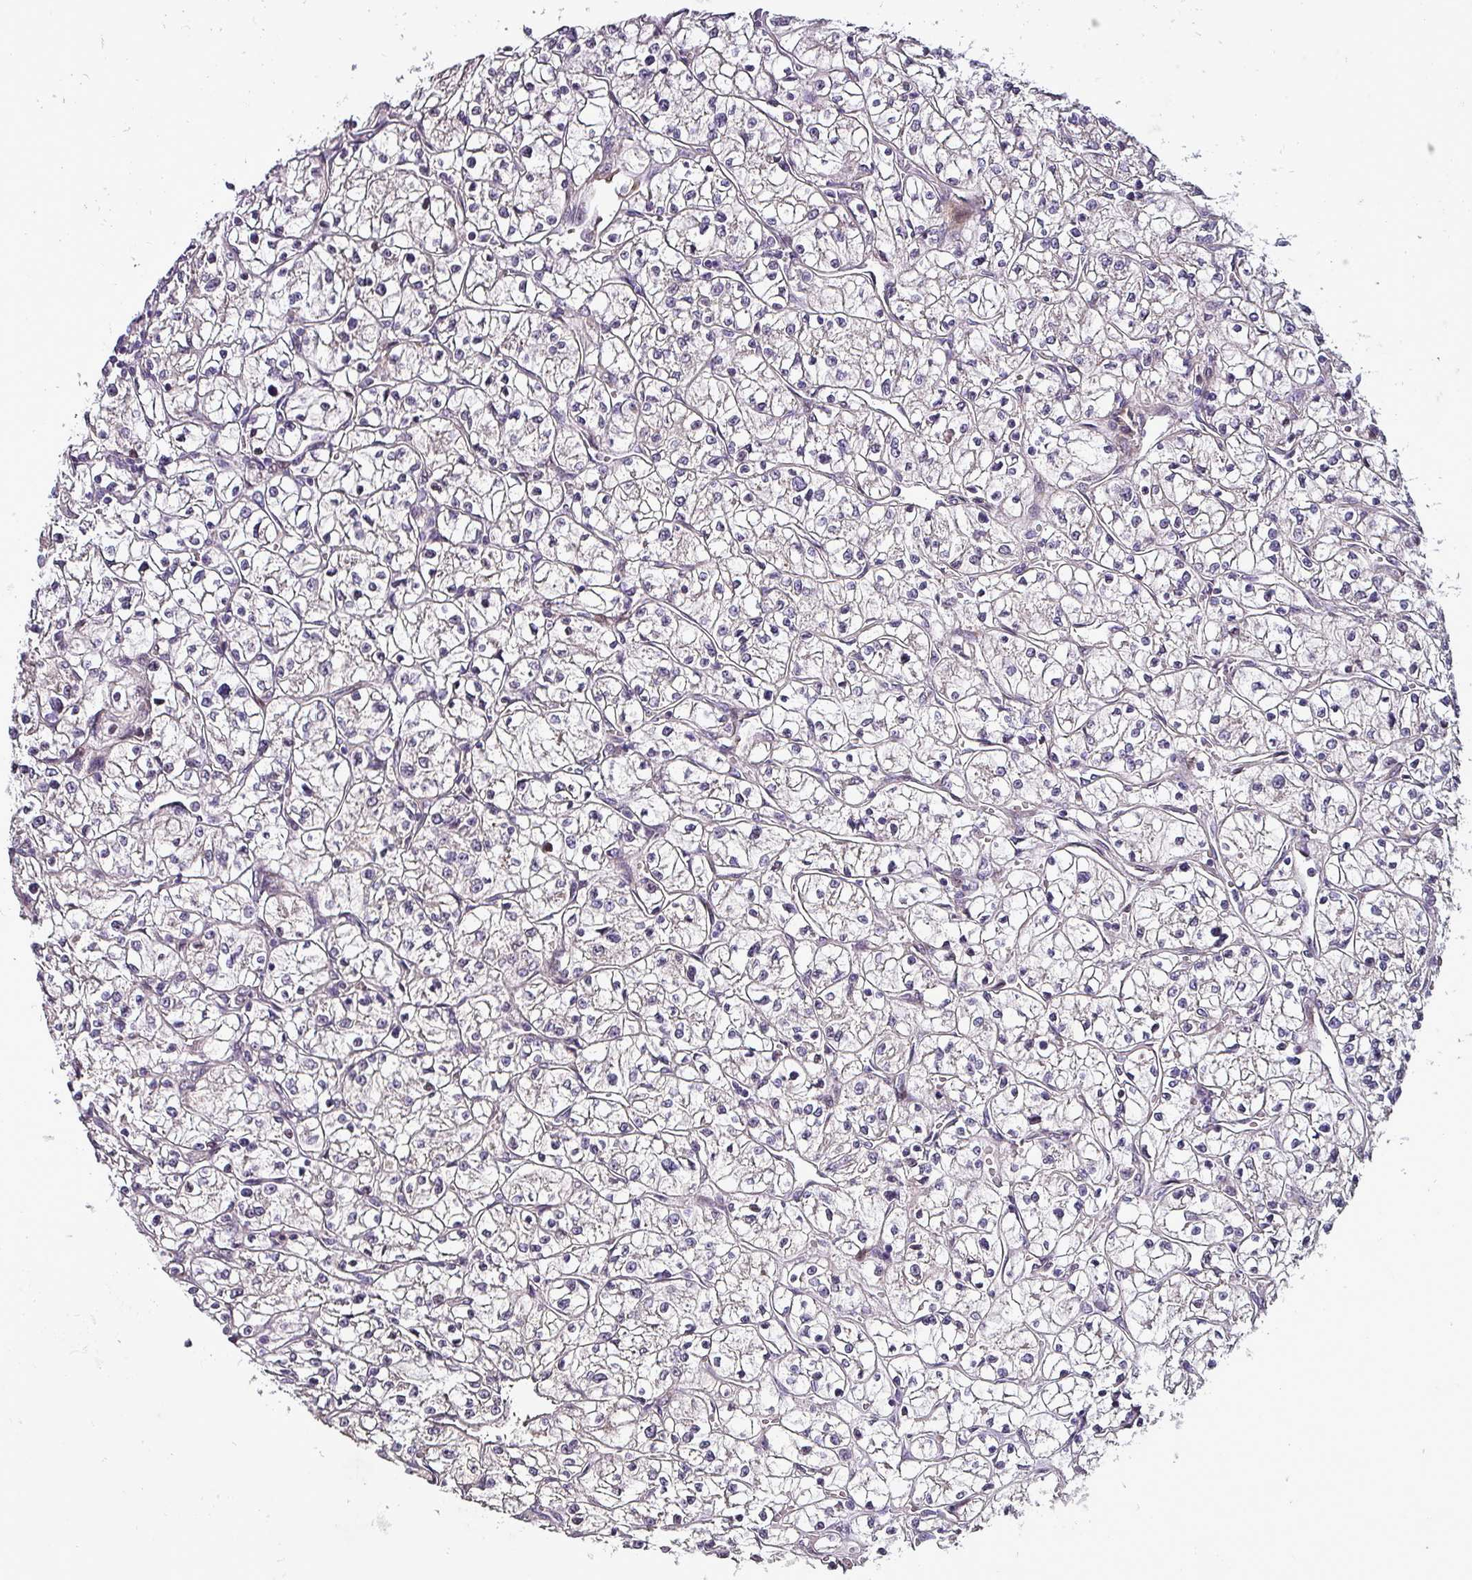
{"staining": {"intensity": "negative", "quantity": "none", "location": "none"}, "tissue": "renal cancer", "cell_type": "Tumor cells", "image_type": "cancer", "snomed": [{"axis": "morphology", "description": "Adenocarcinoma, NOS"}, {"axis": "topography", "description": "Kidney"}], "caption": "Renal adenocarcinoma was stained to show a protein in brown. There is no significant expression in tumor cells. (Stains: DAB immunohistochemistry with hematoxylin counter stain, Microscopy: brightfield microscopy at high magnification).", "gene": "GRAPL", "patient": {"sex": "female", "age": 64}}